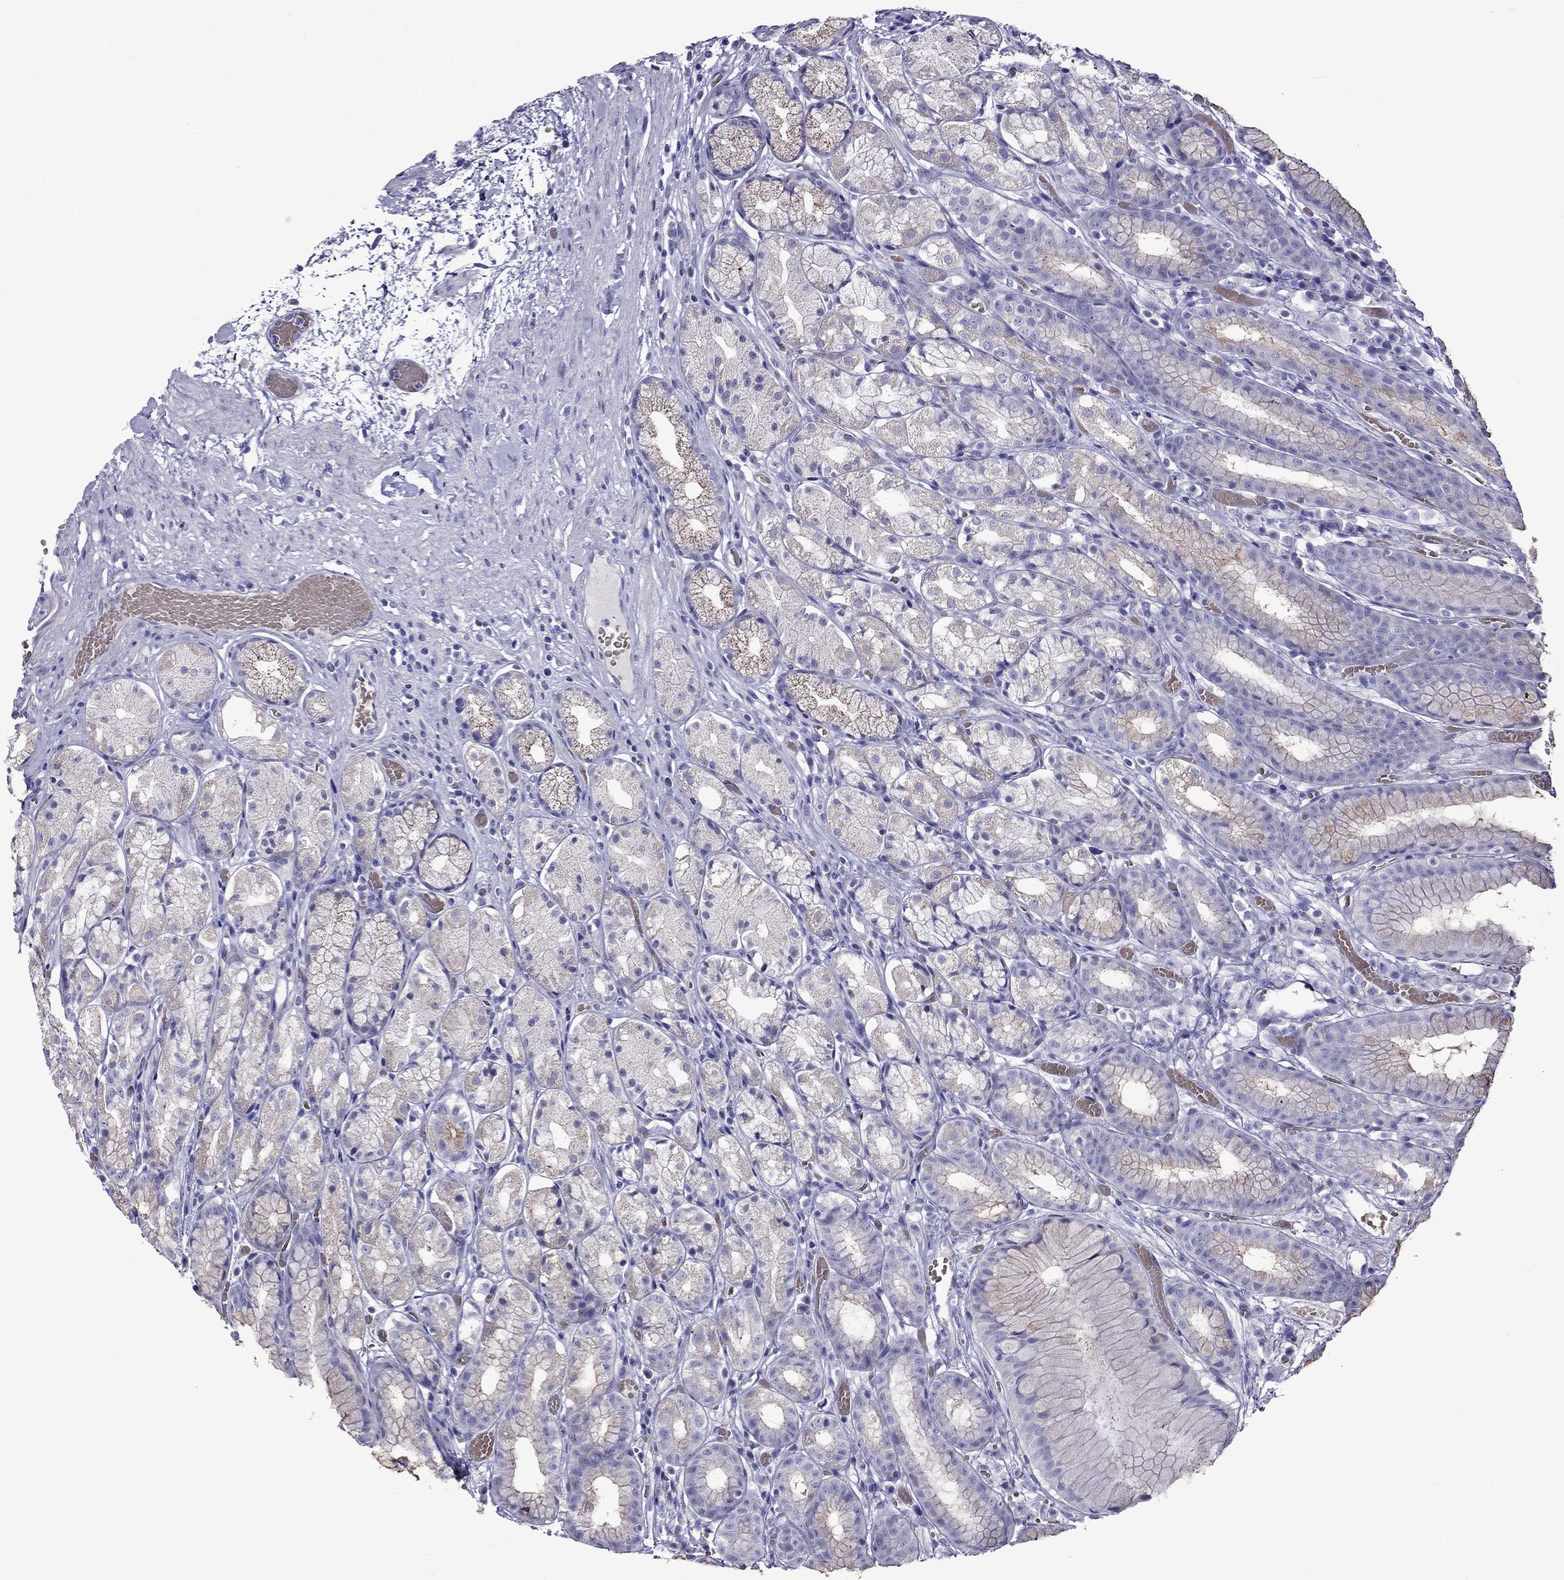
{"staining": {"intensity": "weak", "quantity": "25%-75%", "location": "cytoplasmic/membranous"}, "tissue": "stomach", "cell_type": "Glandular cells", "image_type": "normal", "snomed": [{"axis": "morphology", "description": "Normal tissue, NOS"}, {"axis": "topography", "description": "Stomach"}], "caption": "Immunohistochemistry (IHC) staining of normal stomach, which displays low levels of weak cytoplasmic/membranous positivity in approximately 25%-75% of glandular cells indicating weak cytoplasmic/membranous protein staining. The staining was performed using DAB (brown) for protein detection and nuclei were counterstained in hematoxylin (blue).", "gene": "TDRD1", "patient": {"sex": "male", "age": 70}}